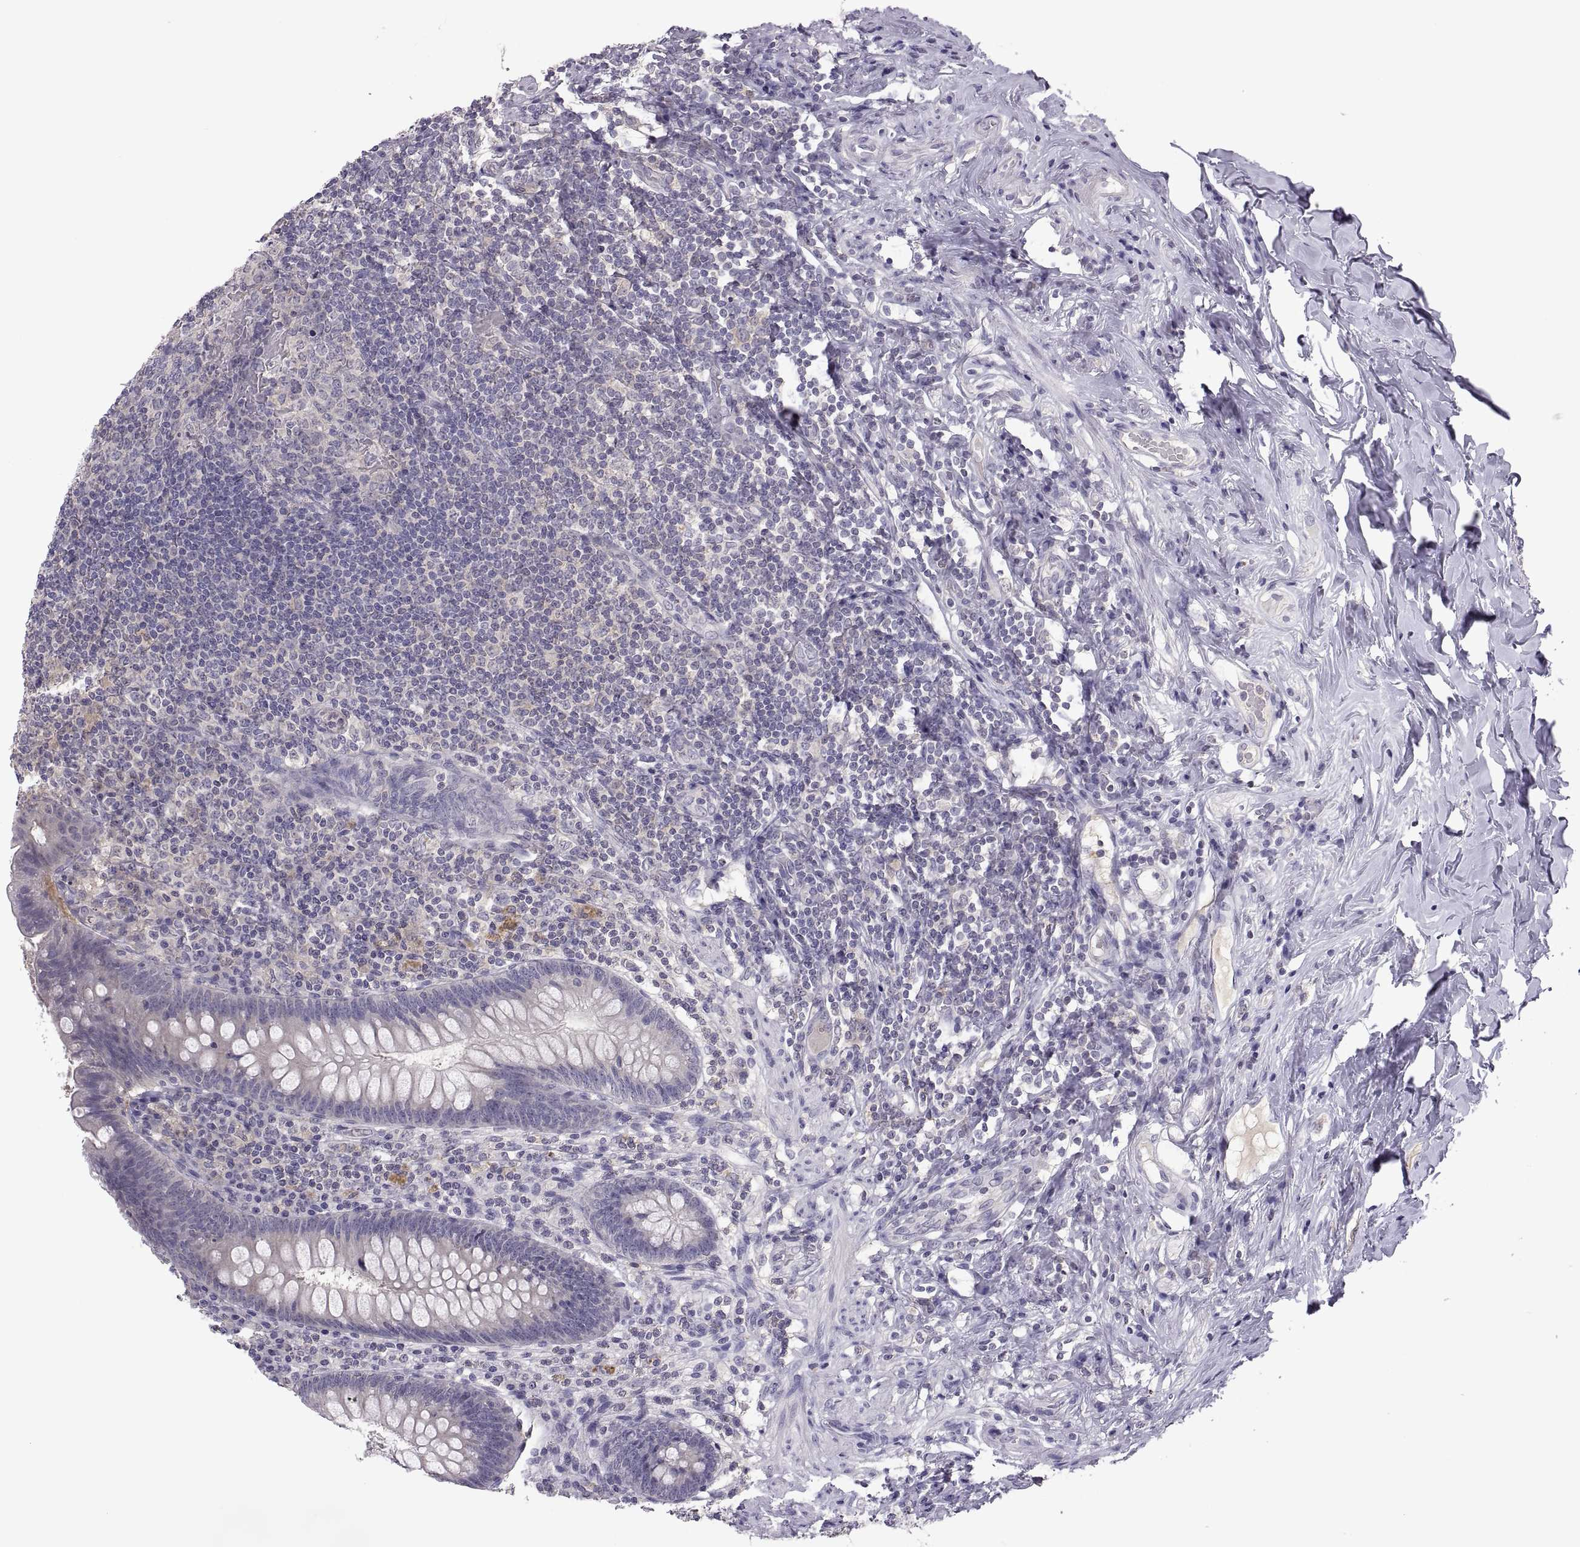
{"staining": {"intensity": "negative", "quantity": "none", "location": "none"}, "tissue": "appendix", "cell_type": "Glandular cells", "image_type": "normal", "snomed": [{"axis": "morphology", "description": "Normal tissue, NOS"}, {"axis": "topography", "description": "Appendix"}], "caption": "A high-resolution image shows immunohistochemistry (IHC) staining of normal appendix, which exhibits no significant expression in glandular cells.", "gene": "FGF9", "patient": {"sex": "male", "age": 47}}